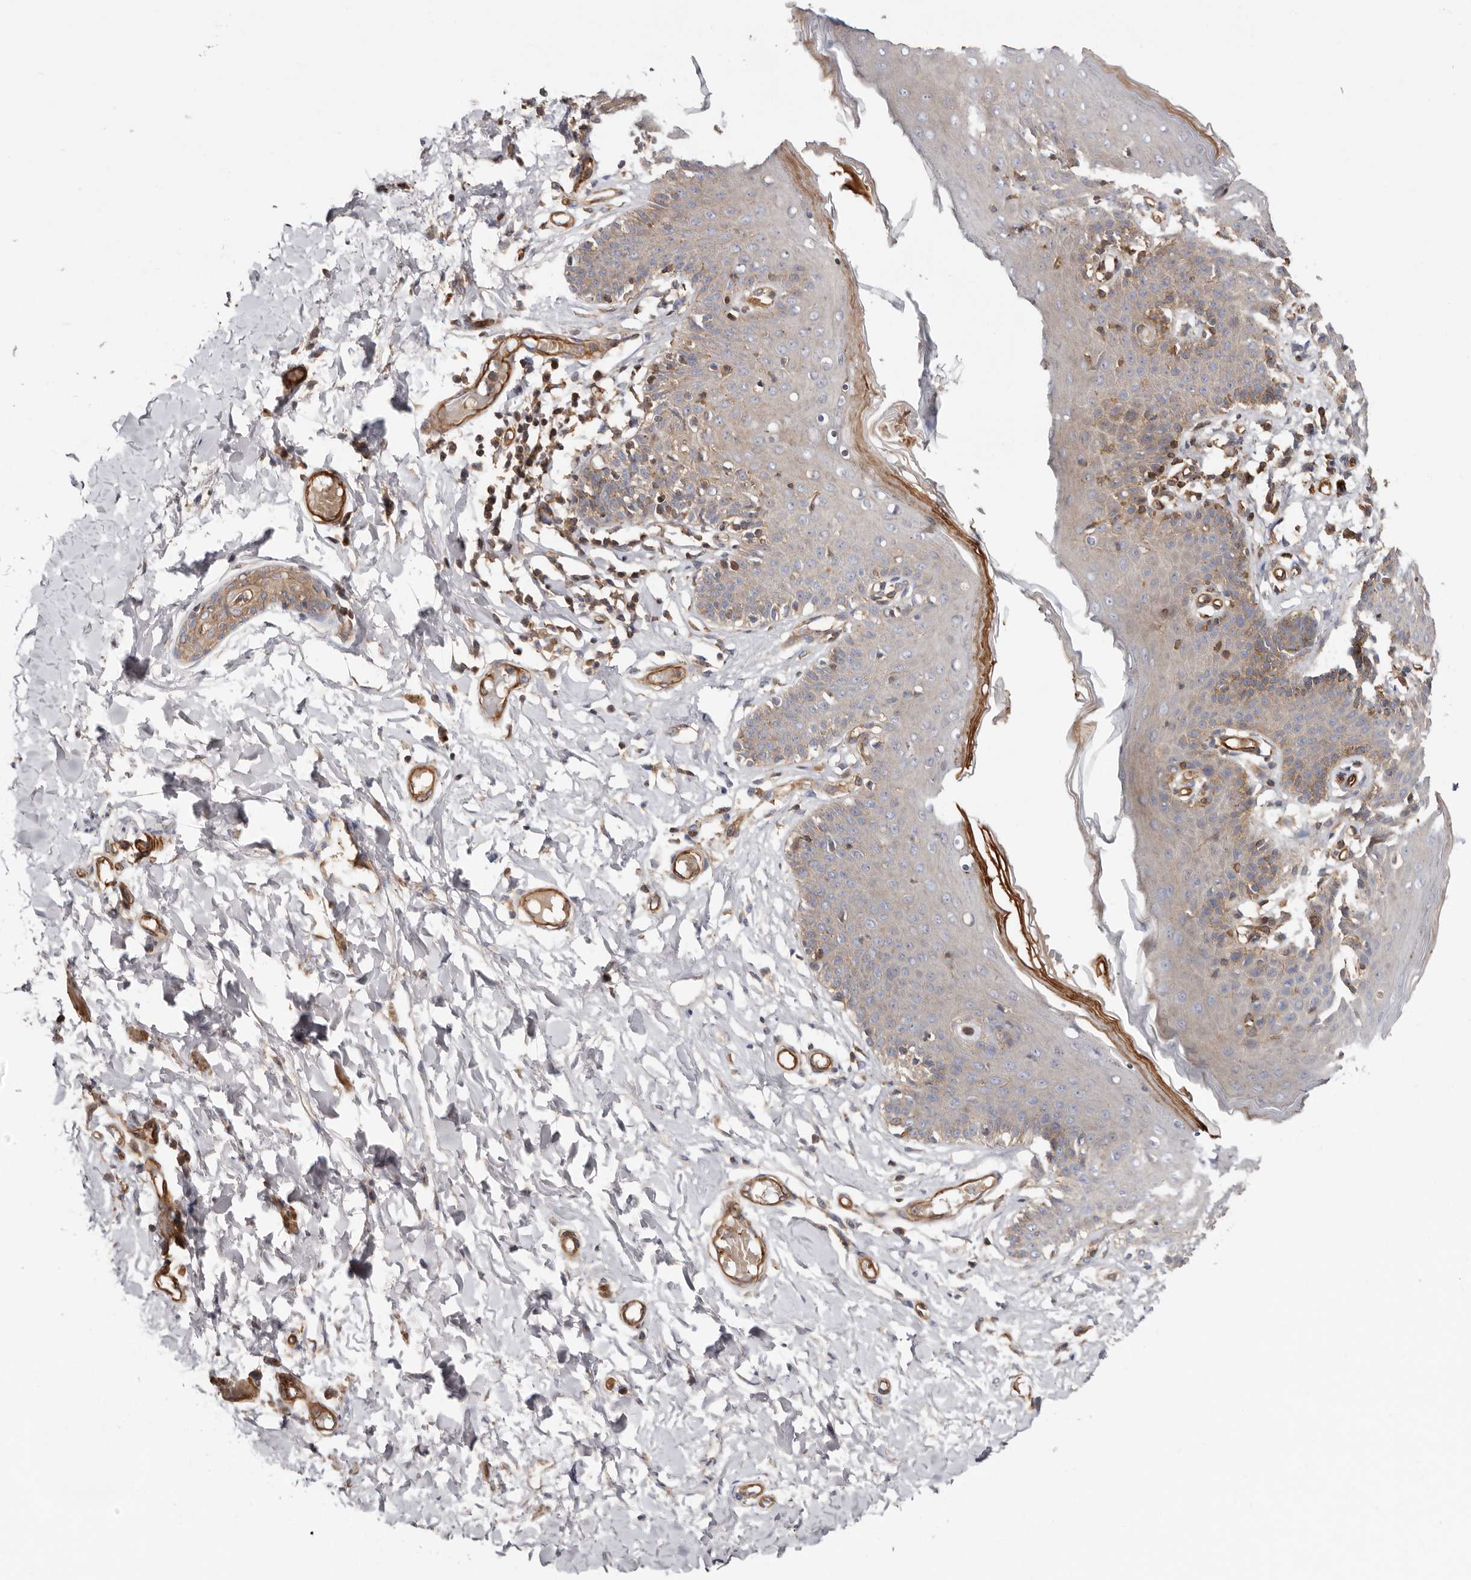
{"staining": {"intensity": "moderate", "quantity": "25%-75%", "location": "cytoplasmic/membranous"}, "tissue": "skin", "cell_type": "Epidermal cells", "image_type": "normal", "snomed": [{"axis": "morphology", "description": "Normal tissue, NOS"}, {"axis": "topography", "description": "Vulva"}], "caption": "This micrograph exhibits unremarkable skin stained with immunohistochemistry (IHC) to label a protein in brown. The cytoplasmic/membranous of epidermal cells show moderate positivity for the protein. Nuclei are counter-stained blue.", "gene": "TMC7", "patient": {"sex": "female", "age": 66}}